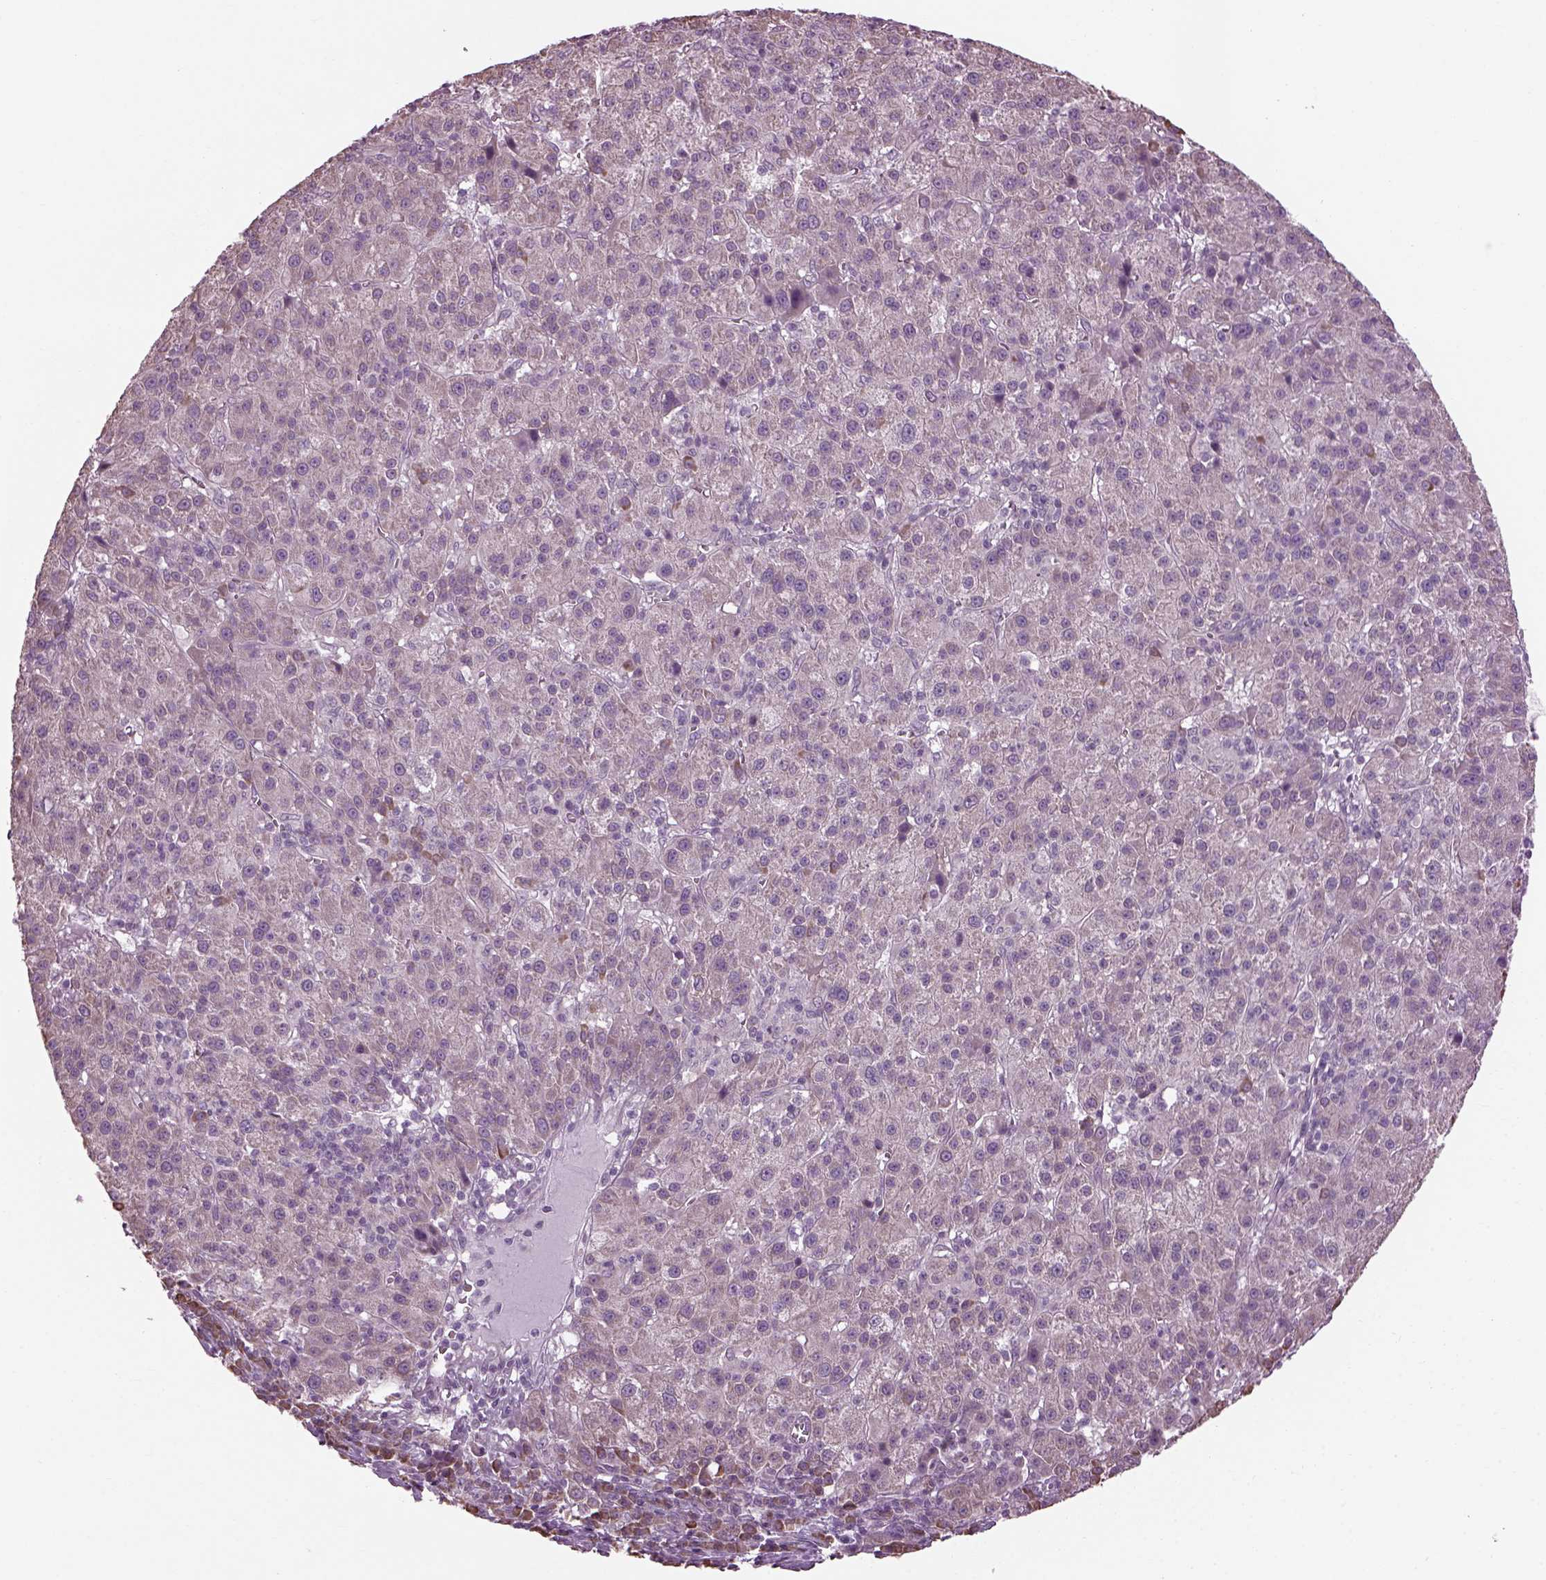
{"staining": {"intensity": "weak", "quantity": "25%-75%", "location": "cytoplasmic/membranous"}, "tissue": "liver cancer", "cell_type": "Tumor cells", "image_type": "cancer", "snomed": [{"axis": "morphology", "description": "Carcinoma, Hepatocellular, NOS"}, {"axis": "topography", "description": "Liver"}], "caption": "A brown stain highlights weak cytoplasmic/membranous staining of a protein in liver cancer (hepatocellular carcinoma) tumor cells.", "gene": "CABP5", "patient": {"sex": "female", "age": 60}}